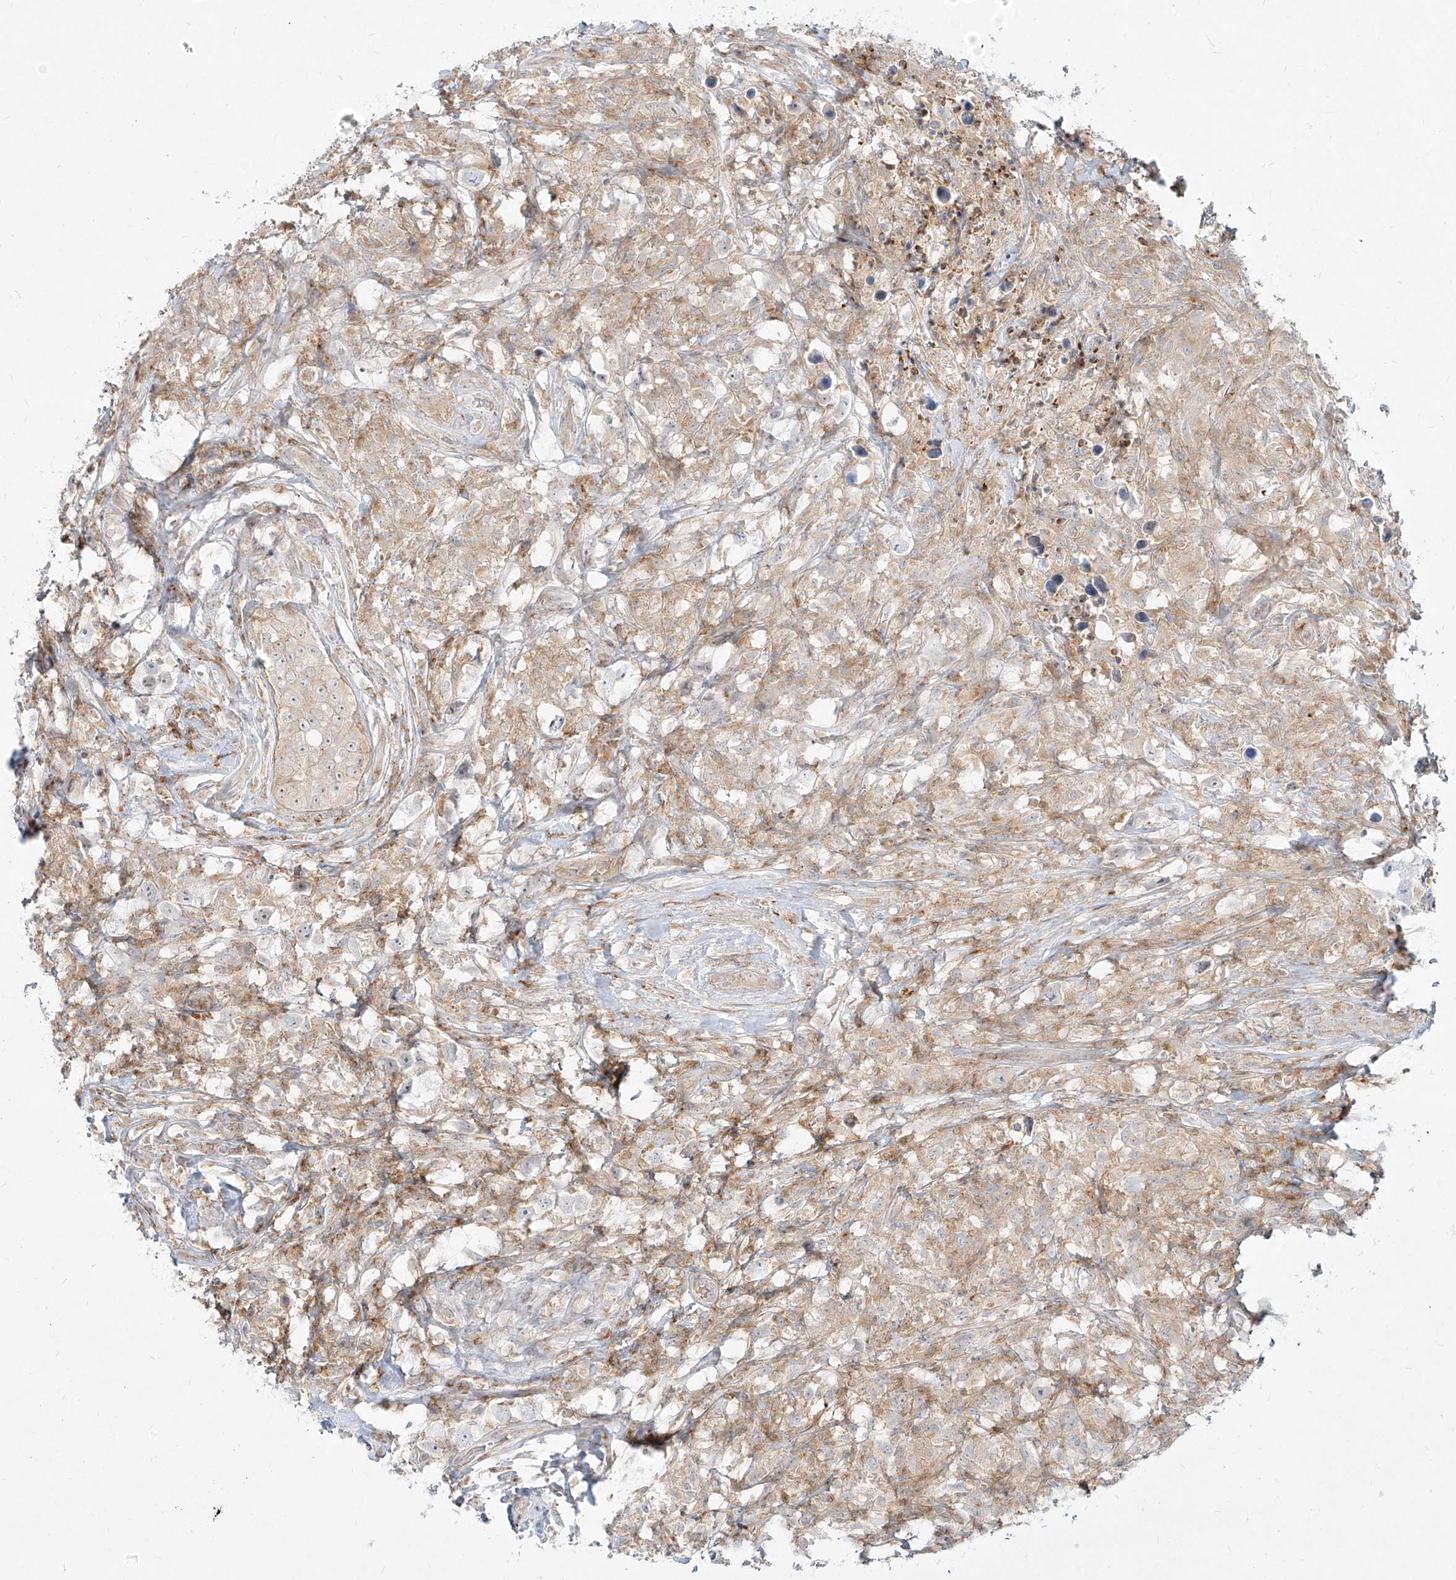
{"staining": {"intensity": "weak", "quantity": "25%-75%", "location": "cytoplasmic/membranous"}, "tissue": "testis cancer", "cell_type": "Tumor cells", "image_type": "cancer", "snomed": [{"axis": "morphology", "description": "Seminoma, NOS"}, {"axis": "topography", "description": "Testis"}], "caption": "Testis cancer stained with a brown dye displays weak cytoplasmic/membranous positive positivity in approximately 25%-75% of tumor cells.", "gene": "SLC2A12", "patient": {"sex": "male", "age": 49}}